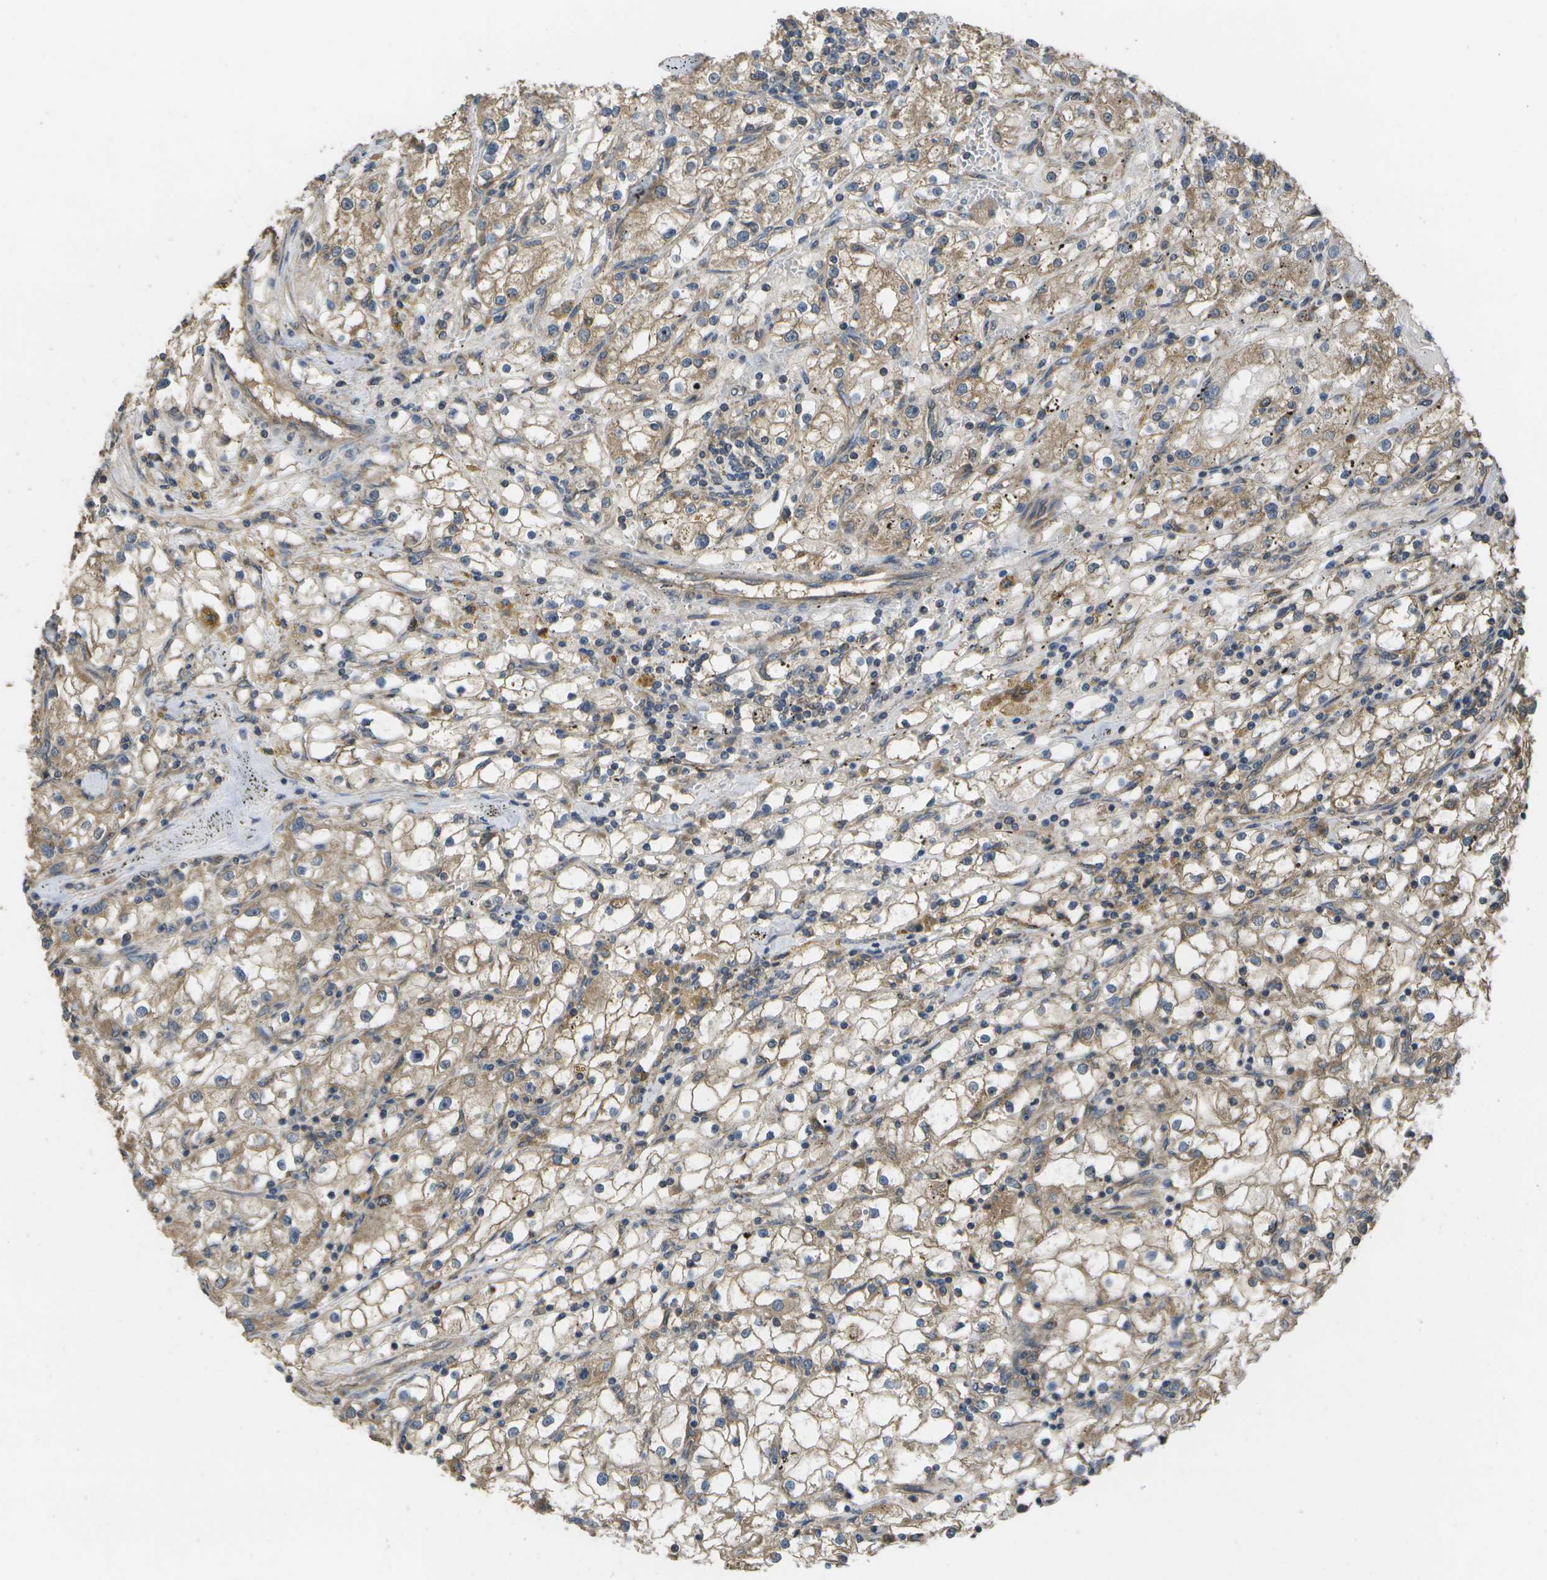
{"staining": {"intensity": "moderate", "quantity": ">75%", "location": "cytoplasmic/membranous"}, "tissue": "renal cancer", "cell_type": "Tumor cells", "image_type": "cancer", "snomed": [{"axis": "morphology", "description": "Adenocarcinoma, NOS"}, {"axis": "topography", "description": "Kidney"}], "caption": "Adenocarcinoma (renal) stained for a protein shows moderate cytoplasmic/membranous positivity in tumor cells.", "gene": "SACS", "patient": {"sex": "male", "age": 56}}